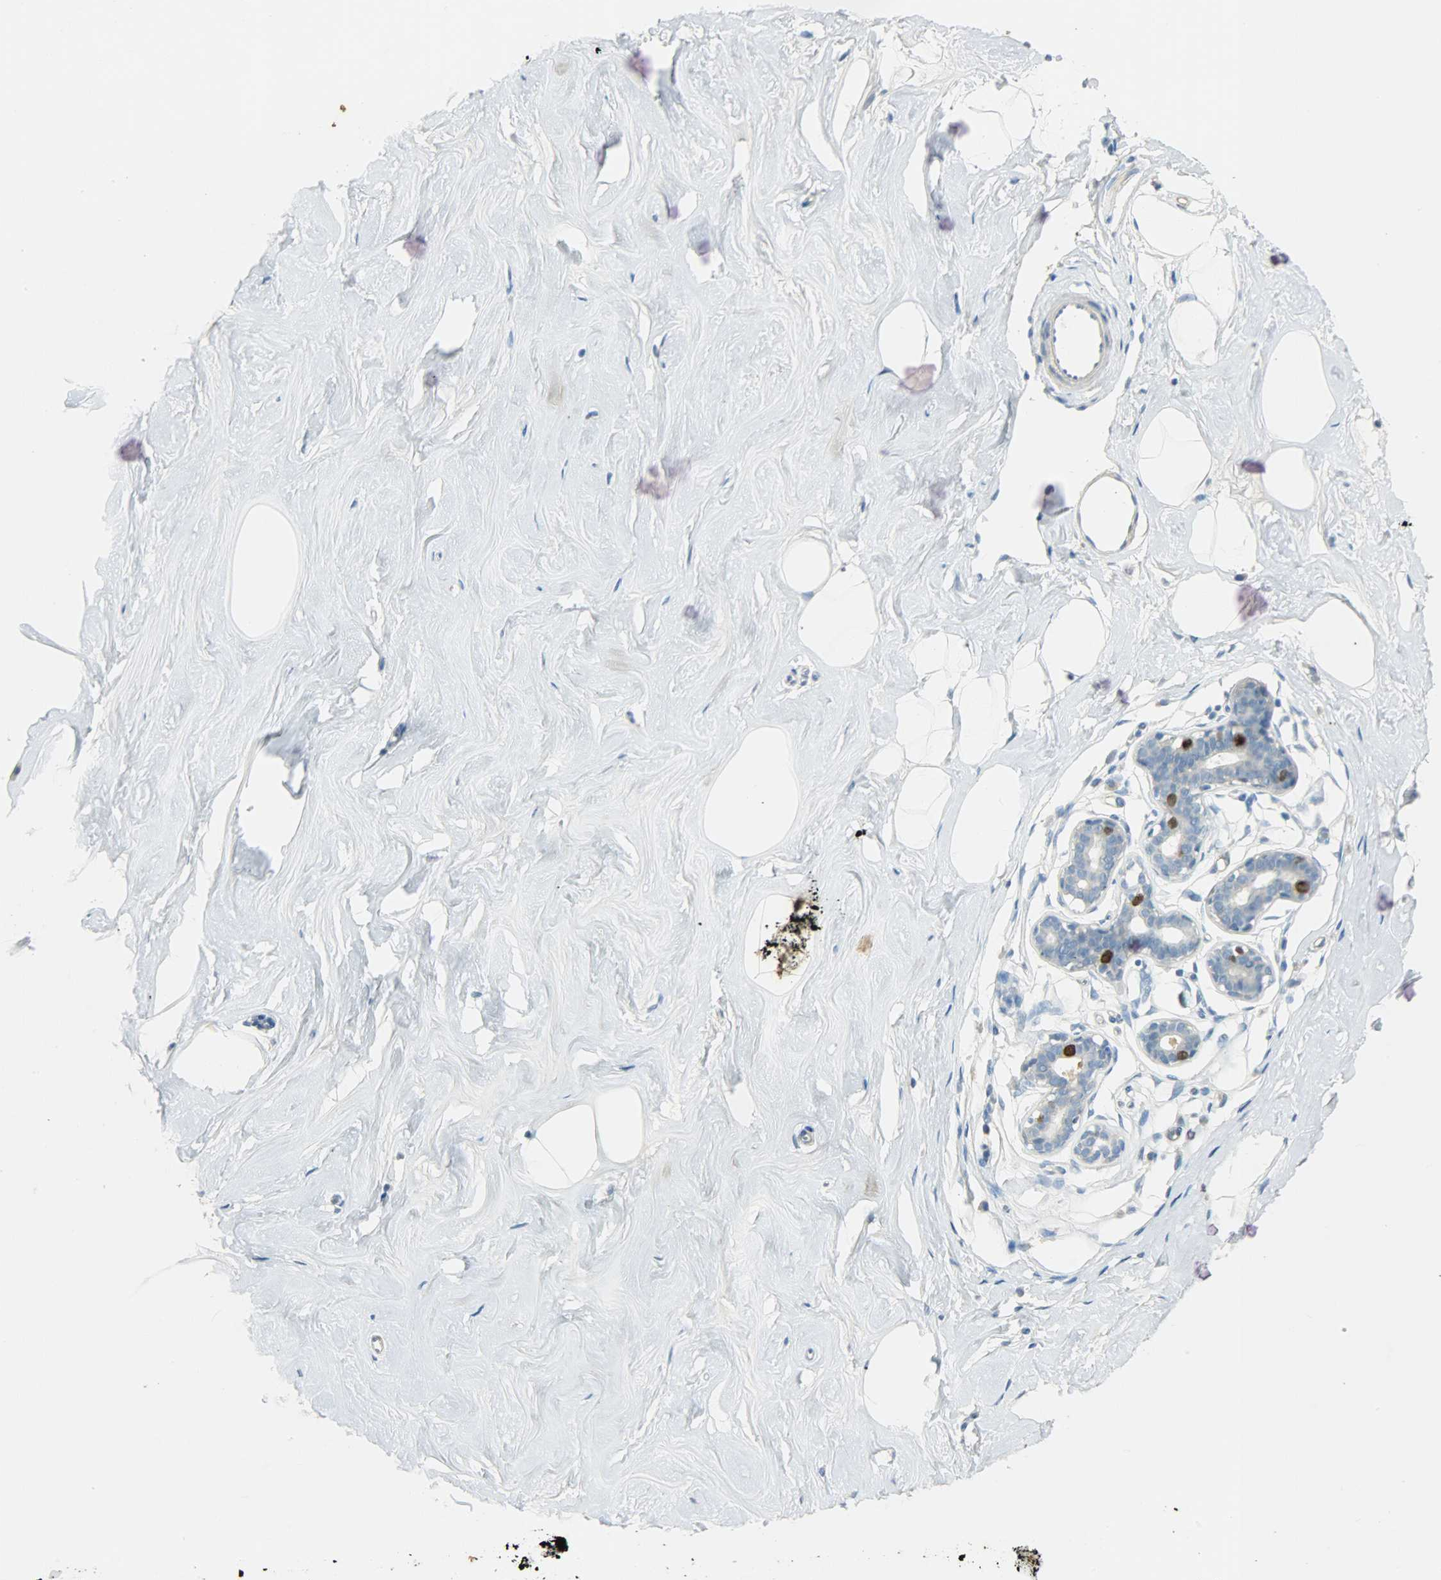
{"staining": {"intensity": "negative", "quantity": "none", "location": "none"}, "tissue": "breast", "cell_type": "Adipocytes", "image_type": "normal", "snomed": [{"axis": "morphology", "description": "Normal tissue, NOS"}, {"axis": "topography", "description": "Breast"}], "caption": "IHC micrograph of normal breast: human breast stained with DAB shows no significant protein expression in adipocytes.", "gene": "TPX2", "patient": {"sex": "female", "age": 23}}